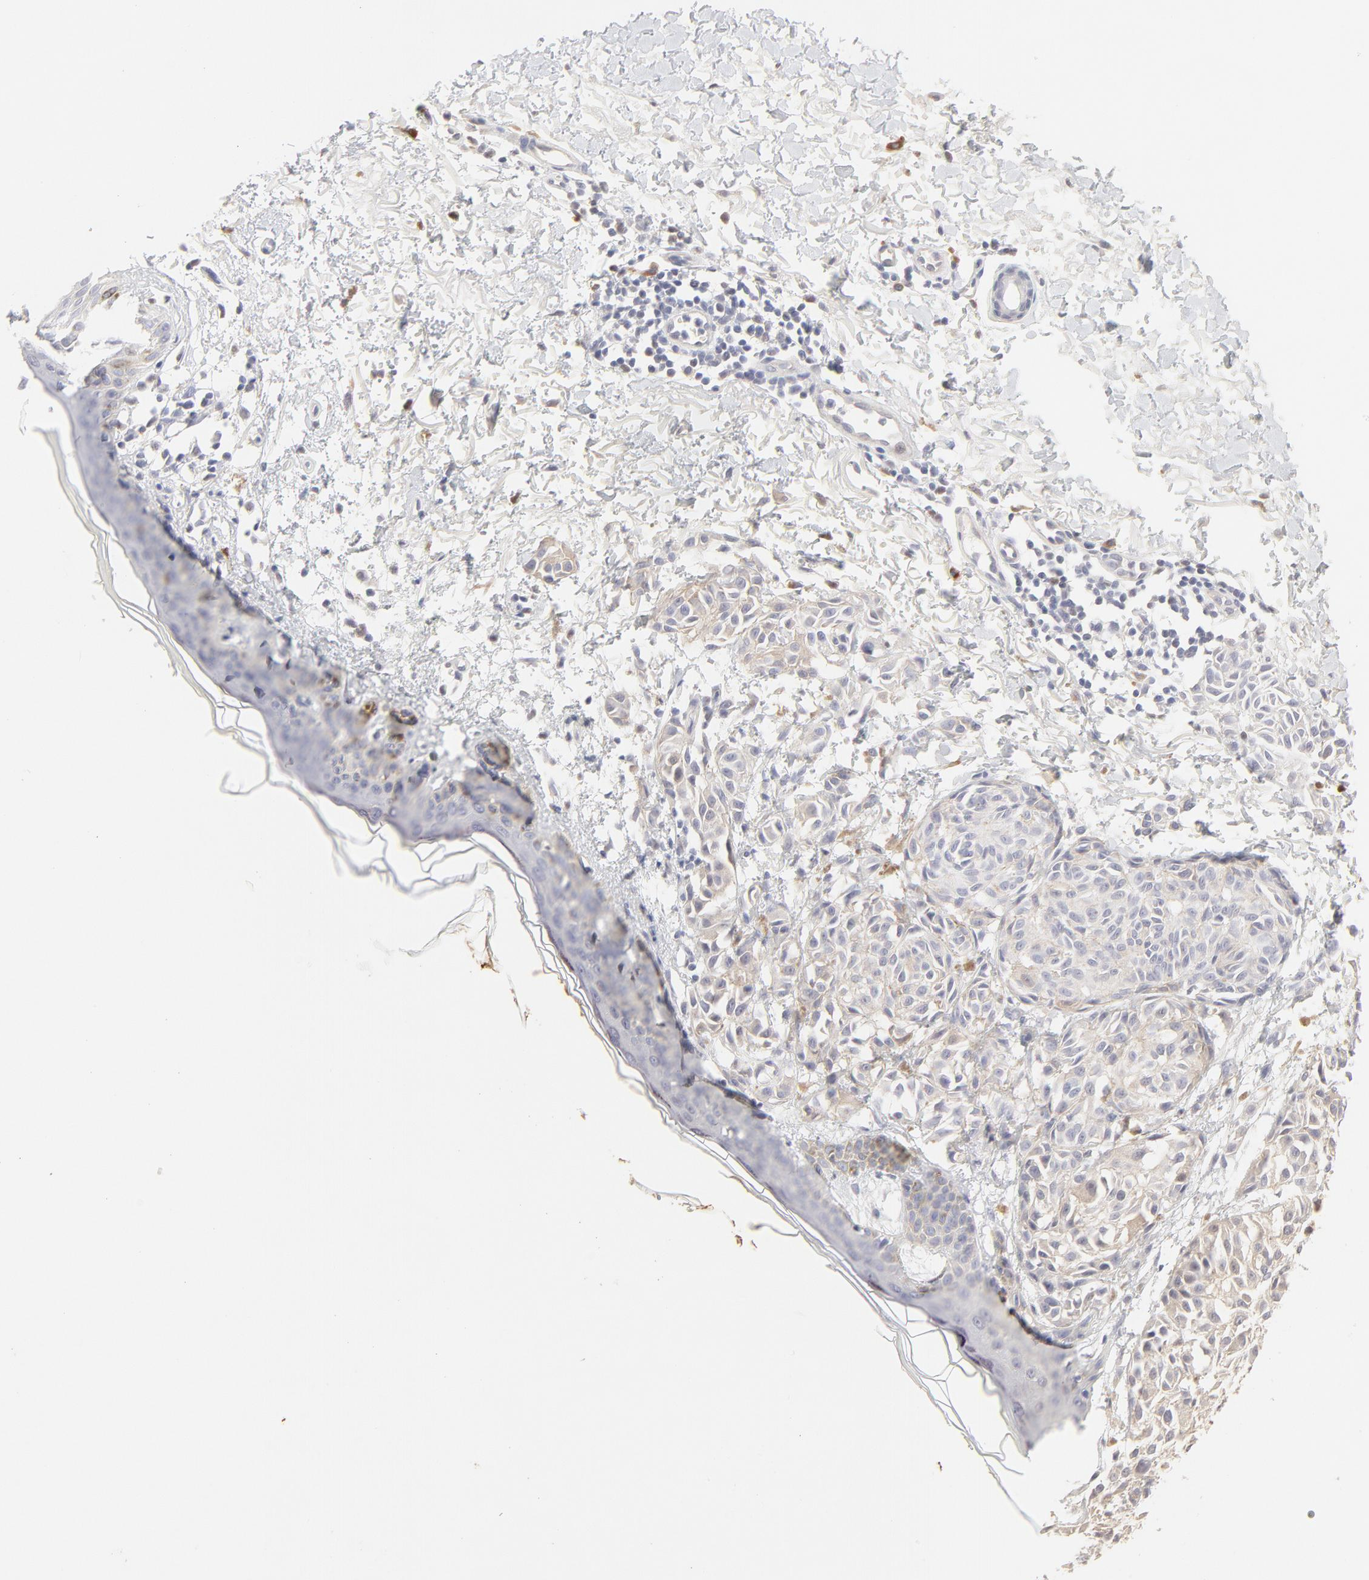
{"staining": {"intensity": "weak", "quantity": "25%-75%", "location": "cytoplasmic/membranous"}, "tissue": "melanoma", "cell_type": "Tumor cells", "image_type": "cancer", "snomed": [{"axis": "morphology", "description": "Malignant melanoma, NOS"}, {"axis": "topography", "description": "Skin"}], "caption": "A low amount of weak cytoplasmic/membranous expression is present in approximately 25%-75% of tumor cells in melanoma tissue.", "gene": "ELF3", "patient": {"sex": "male", "age": 76}}